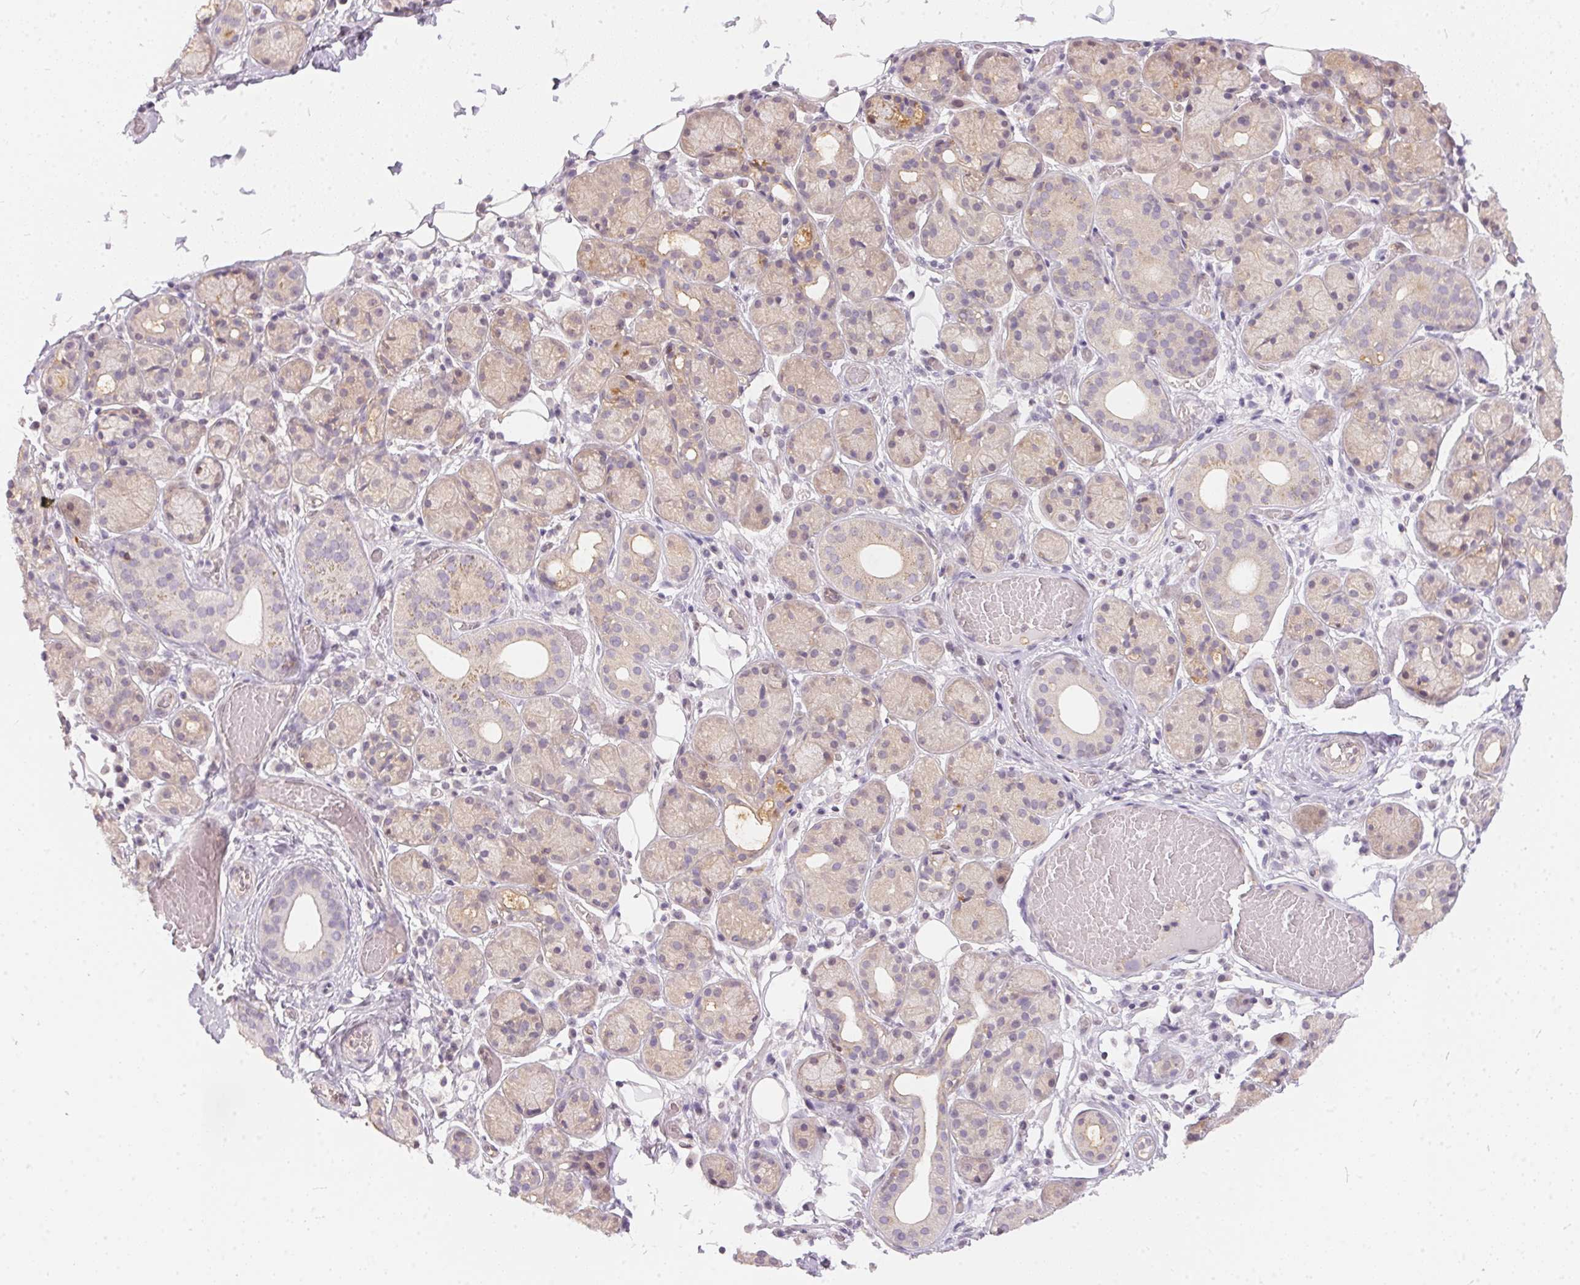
{"staining": {"intensity": "weak", "quantity": "<25%", "location": "cytoplasmic/membranous"}, "tissue": "salivary gland", "cell_type": "Glandular cells", "image_type": "normal", "snomed": [{"axis": "morphology", "description": "Normal tissue, NOS"}, {"axis": "topography", "description": "Salivary gland"}, {"axis": "topography", "description": "Peripheral nerve tissue"}], "caption": "This is a image of immunohistochemistry staining of benign salivary gland, which shows no positivity in glandular cells.", "gene": "BLMH", "patient": {"sex": "male", "age": 71}}